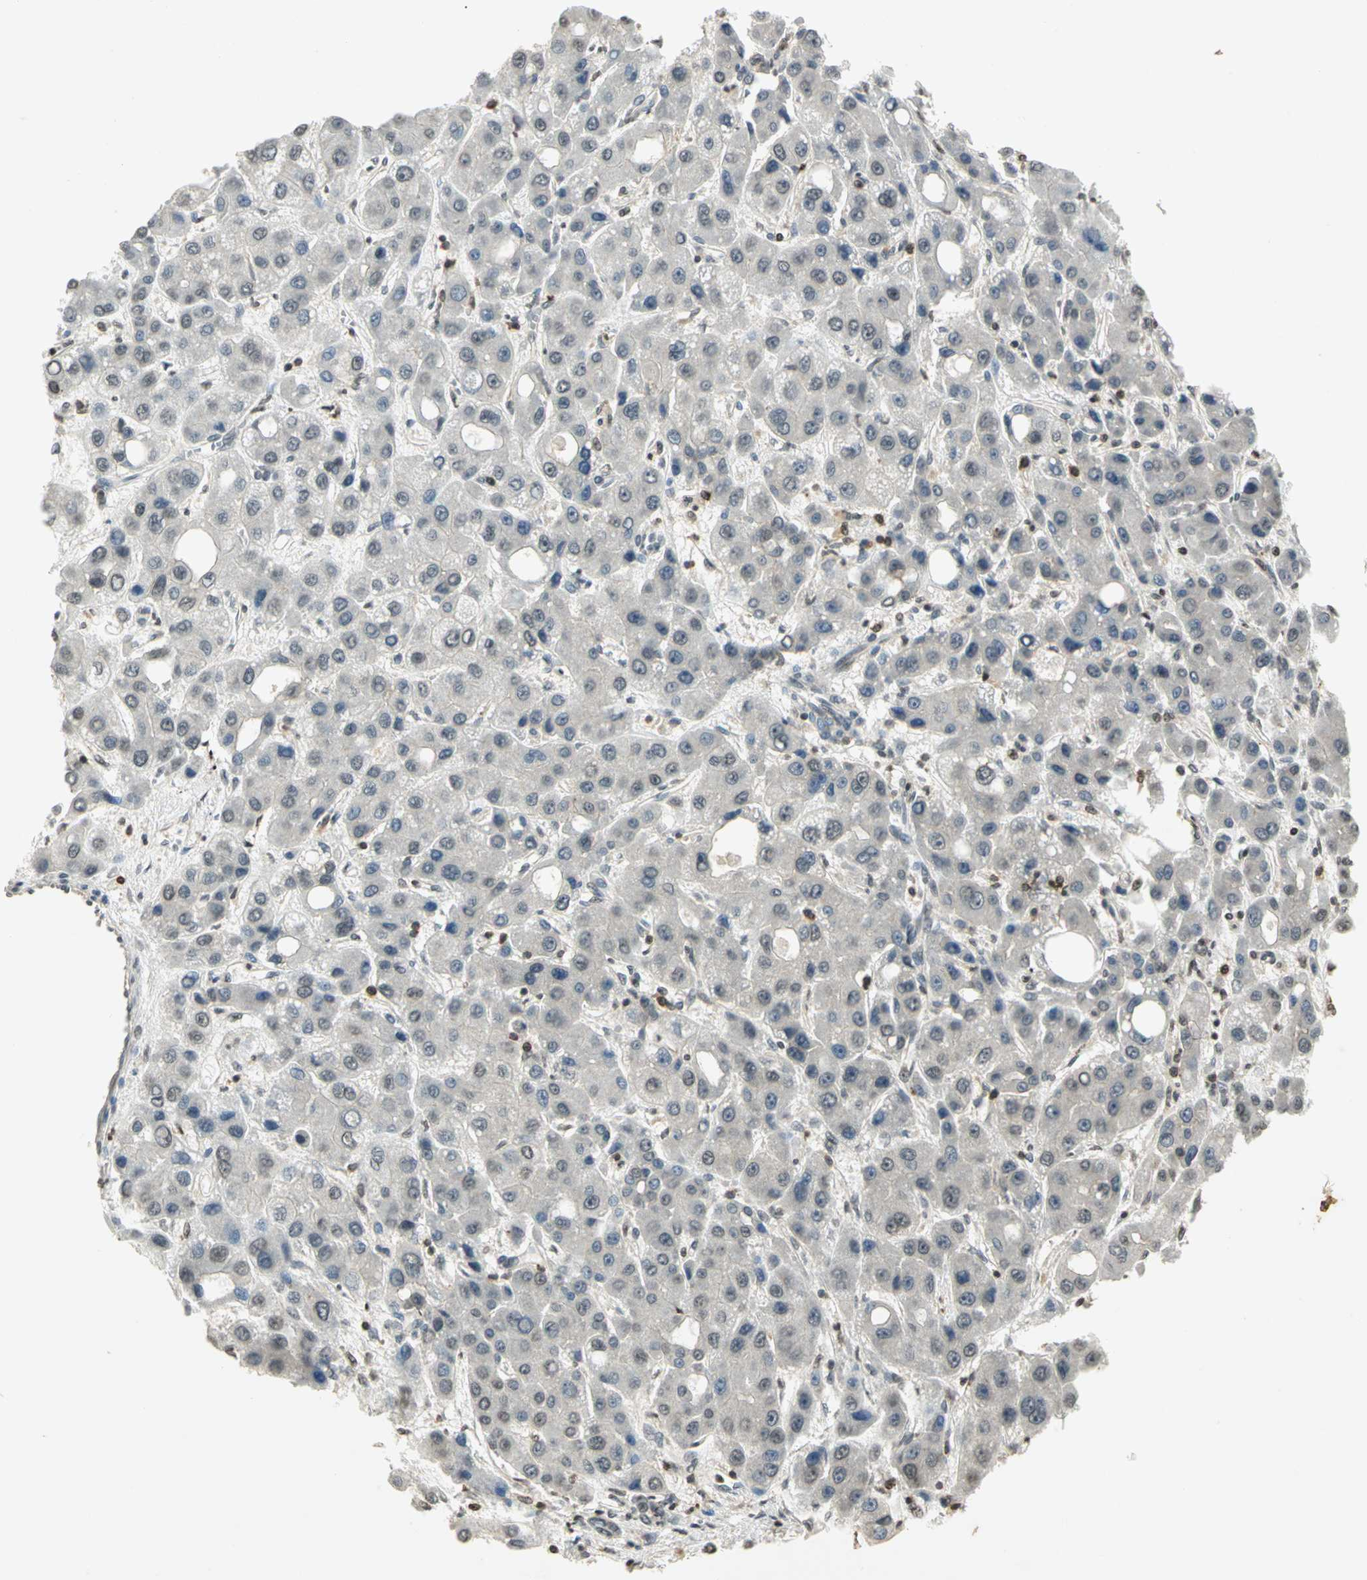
{"staining": {"intensity": "negative", "quantity": "none", "location": "none"}, "tissue": "liver cancer", "cell_type": "Tumor cells", "image_type": "cancer", "snomed": [{"axis": "morphology", "description": "Carcinoma, Hepatocellular, NOS"}, {"axis": "topography", "description": "Liver"}], "caption": "Immunohistochemical staining of human liver cancer reveals no significant expression in tumor cells.", "gene": "IL16", "patient": {"sex": "male", "age": 55}}